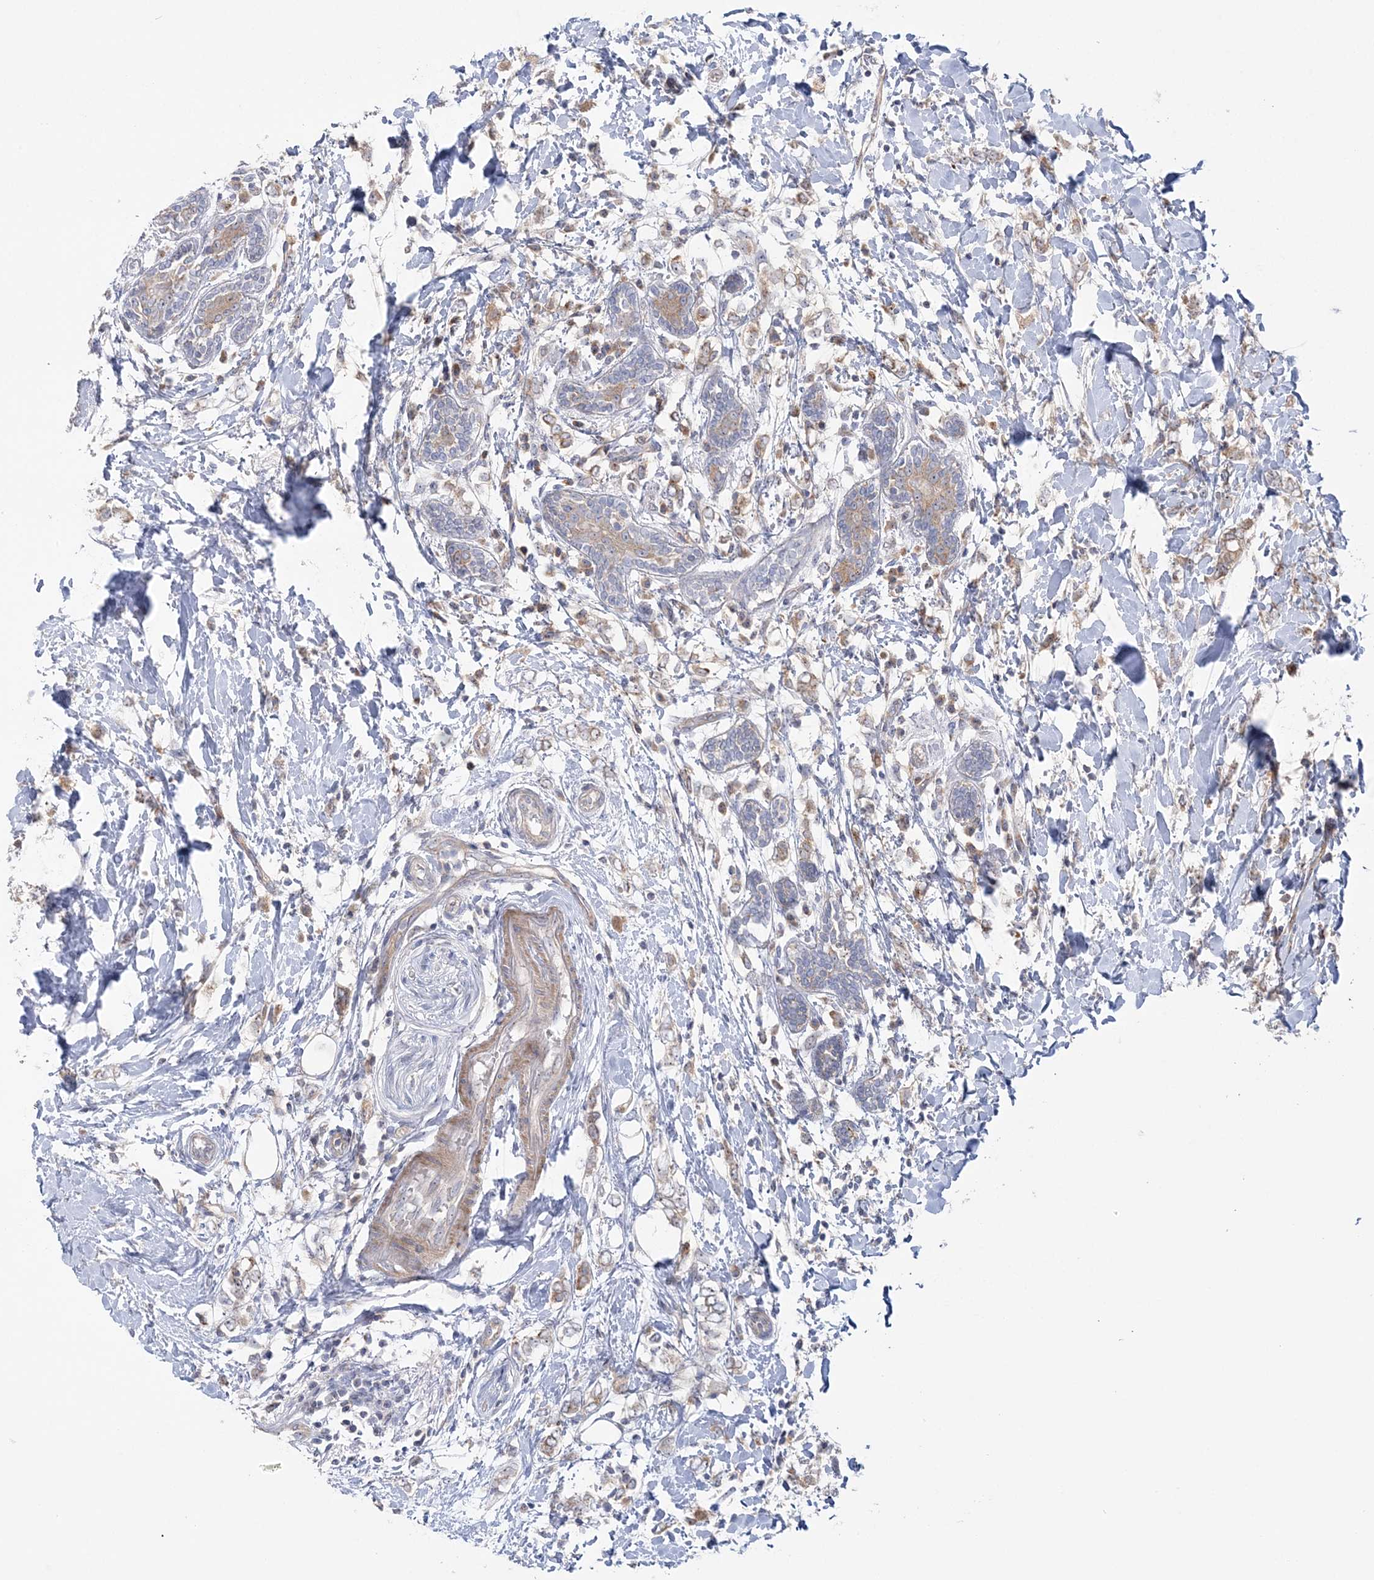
{"staining": {"intensity": "weak", "quantity": "25%-75%", "location": "cytoplasmic/membranous"}, "tissue": "breast cancer", "cell_type": "Tumor cells", "image_type": "cancer", "snomed": [{"axis": "morphology", "description": "Normal tissue, NOS"}, {"axis": "morphology", "description": "Lobular carcinoma"}, {"axis": "topography", "description": "Breast"}], "caption": "Brown immunohistochemical staining in human breast lobular carcinoma displays weak cytoplasmic/membranous expression in about 25%-75% of tumor cells.", "gene": "MMADHC", "patient": {"sex": "female", "age": 47}}